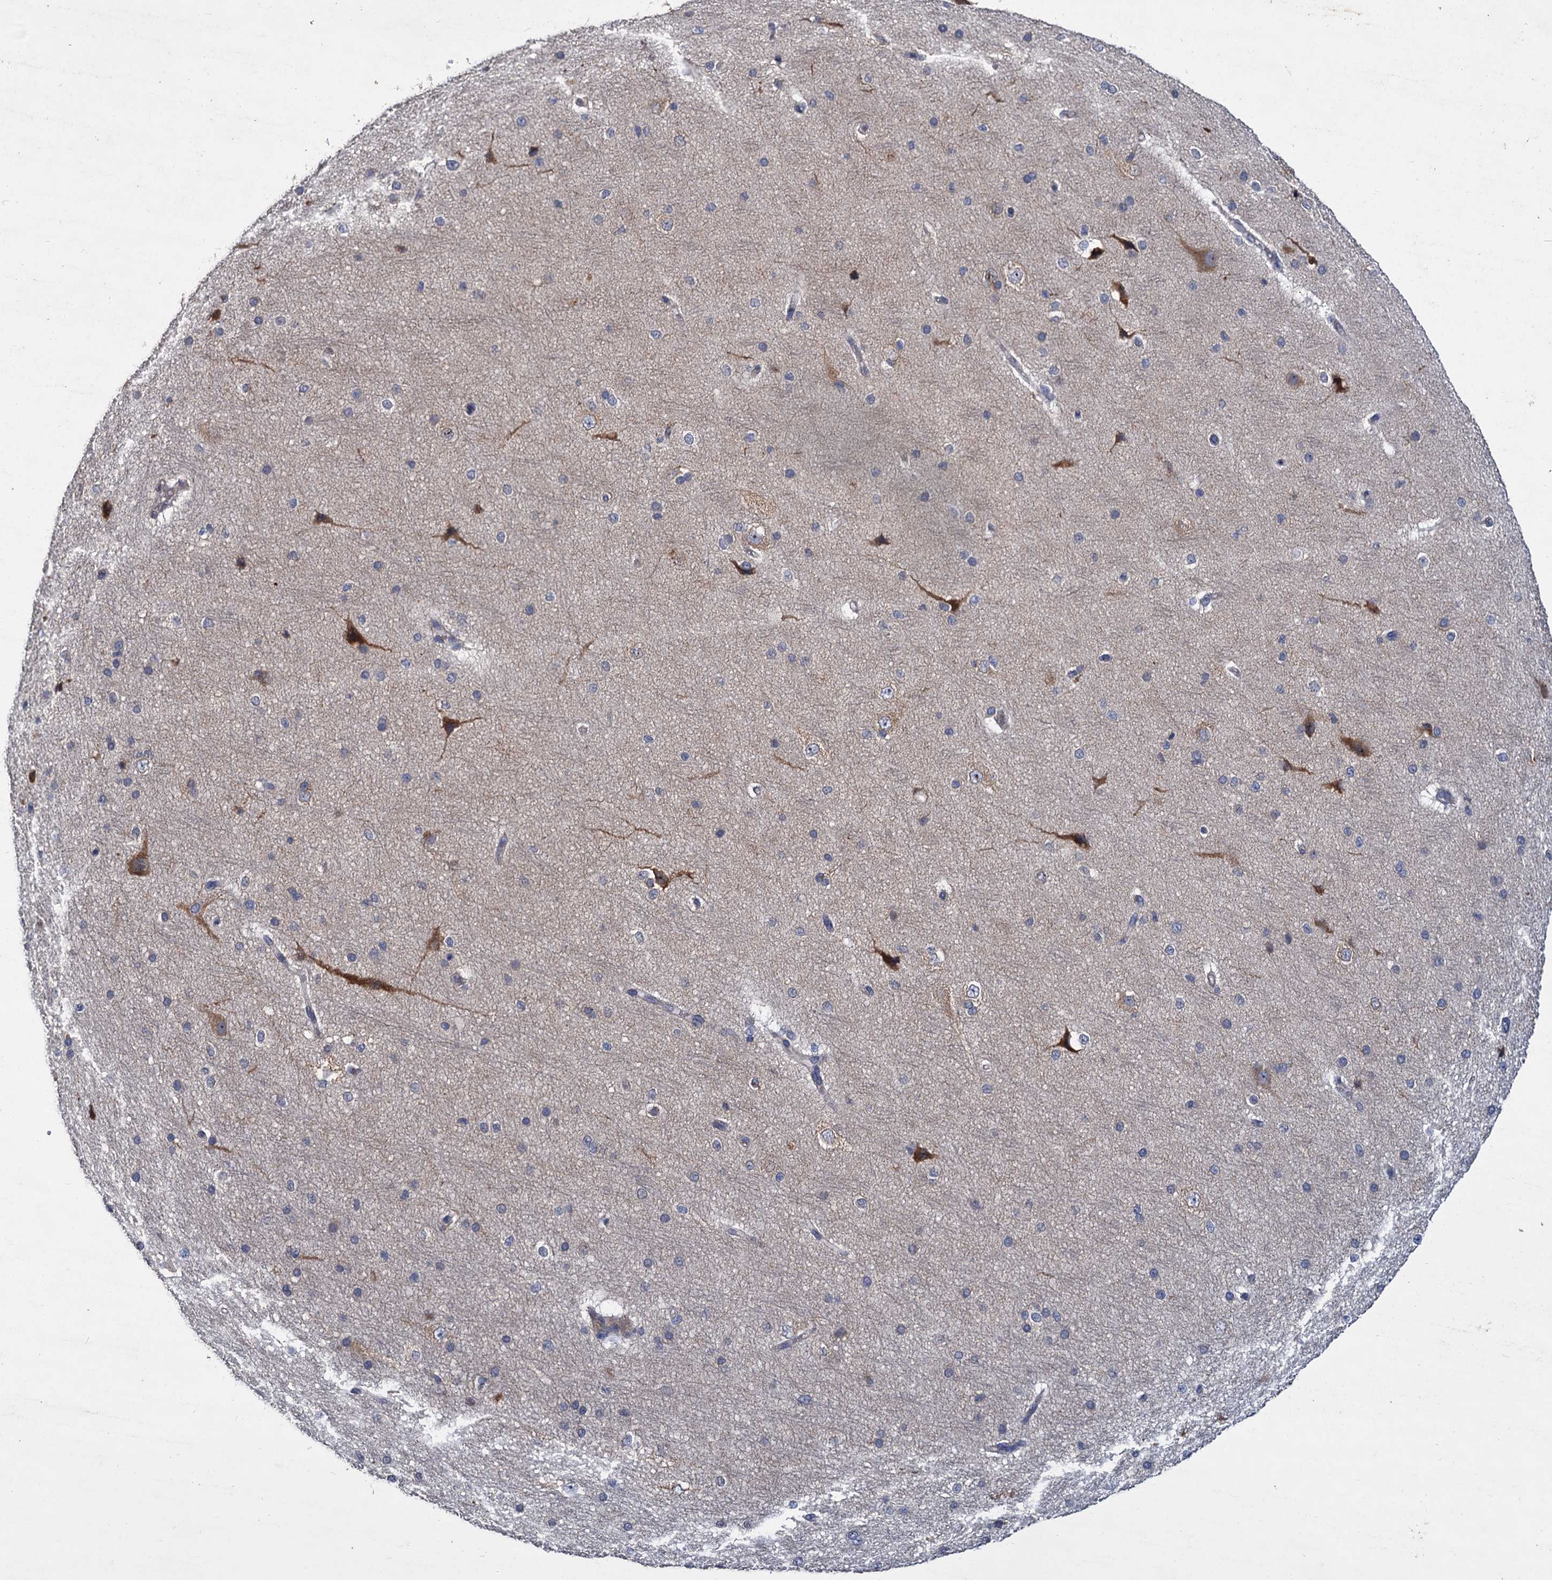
{"staining": {"intensity": "negative", "quantity": "none", "location": "none"}, "tissue": "cerebral cortex", "cell_type": "Endothelial cells", "image_type": "normal", "snomed": [{"axis": "morphology", "description": "Normal tissue, NOS"}, {"axis": "morphology", "description": "Developmental malformation"}, {"axis": "topography", "description": "Cerebral cortex"}], "caption": "This micrograph is of unremarkable cerebral cortex stained with immunohistochemistry to label a protein in brown with the nuclei are counter-stained blue. There is no positivity in endothelial cells.", "gene": "ATP9A", "patient": {"sex": "female", "age": 30}}